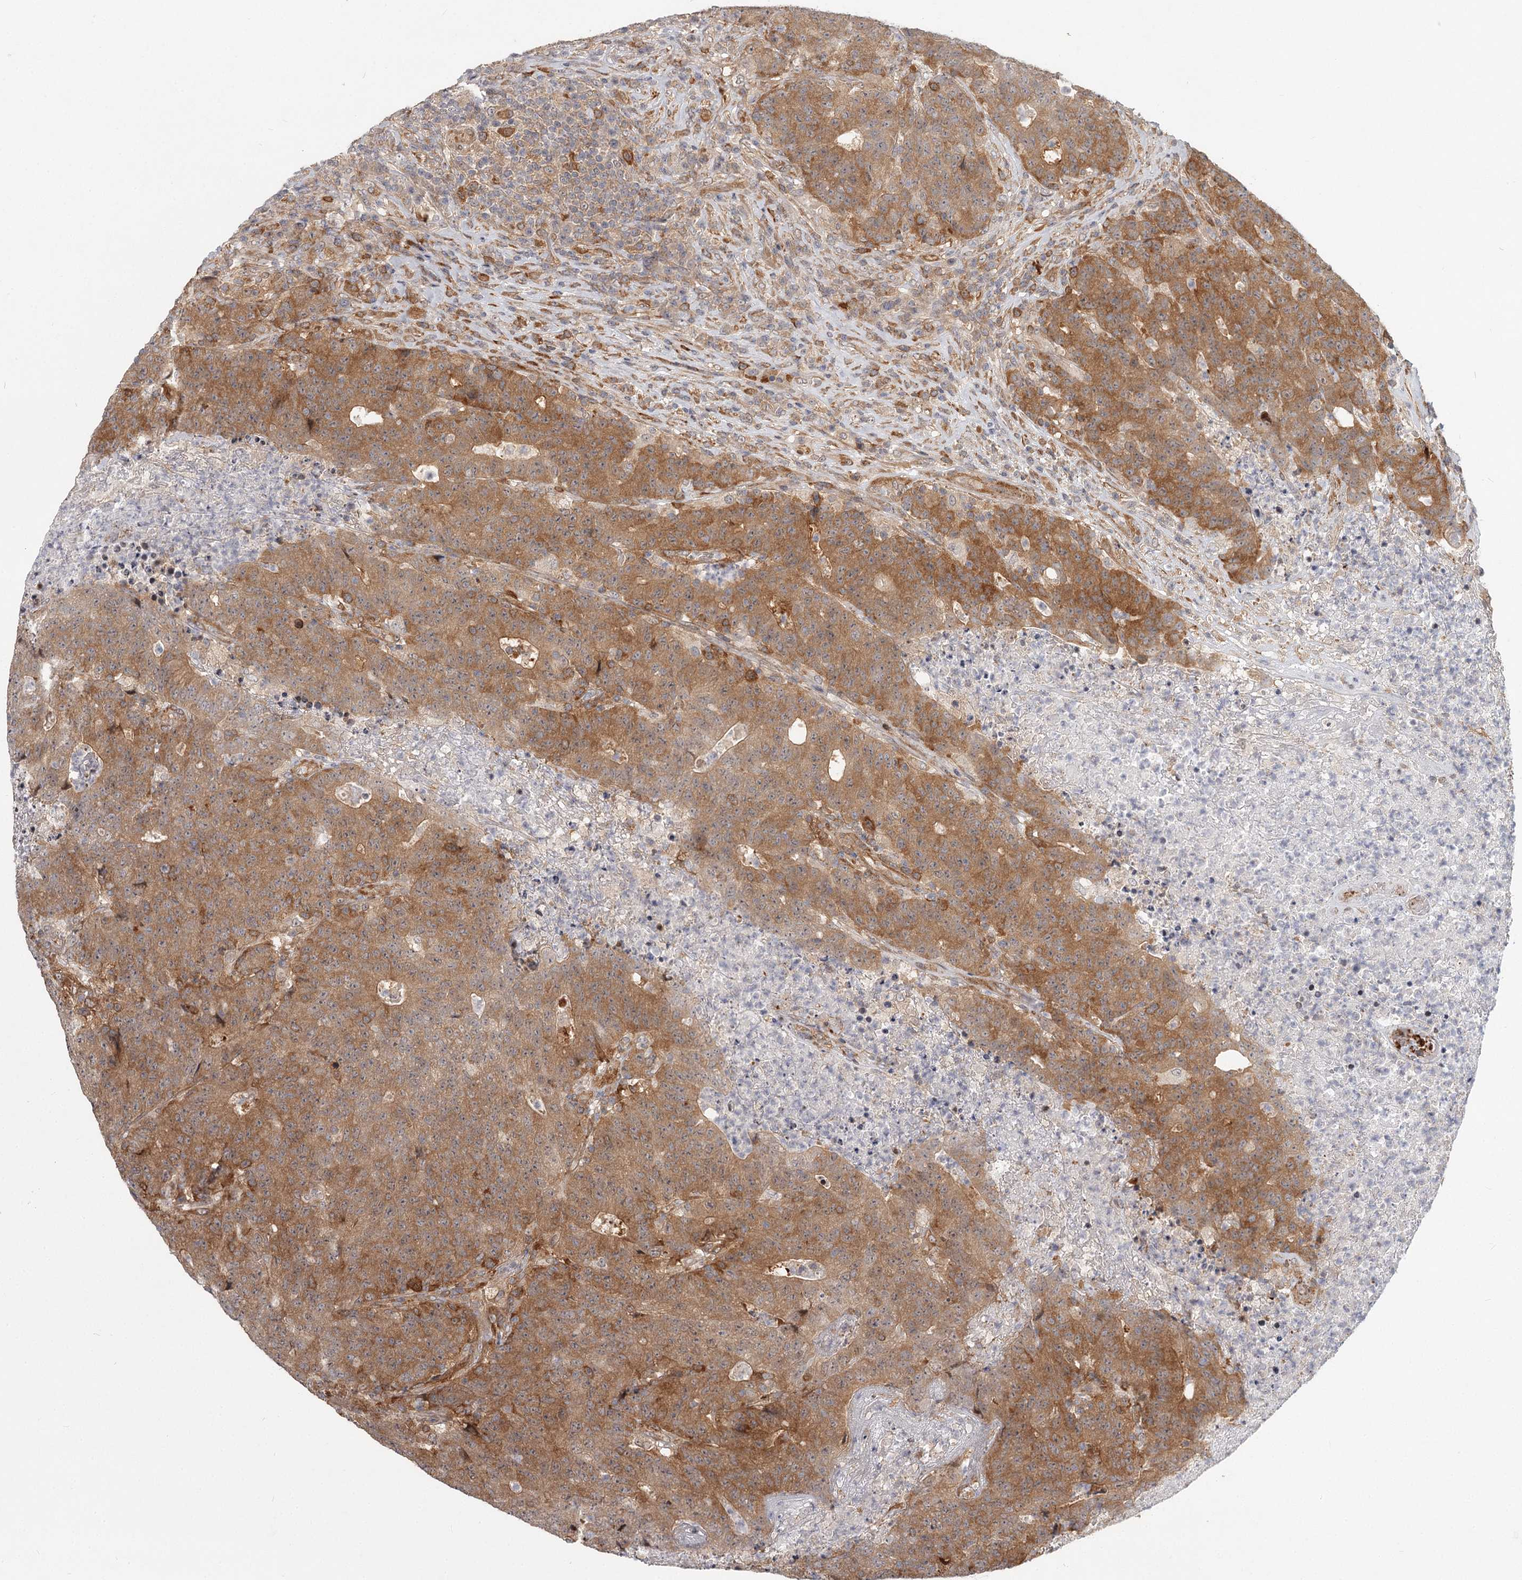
{"staining": {"intensity": "moderate", "quantity": ">75%", "location": "cytoplasmic/membranous"}, "tissue": "colorectal cancer", "cell_type": "Tumor cells", "image_type": "cancer", "snomed": [{"axis": "morphology", "description": "Adenocarcinoma, NOS"}, {"axis": "topography", "description": "Colon"}], "caption": "Tumor cells demonstrate medium levels of moderate cytoplasmic/membranous positivity in about >75% of cells in colorectal cancer.", "gene": "CCNG2", "patient": {"sex": "female", "age": 75}}